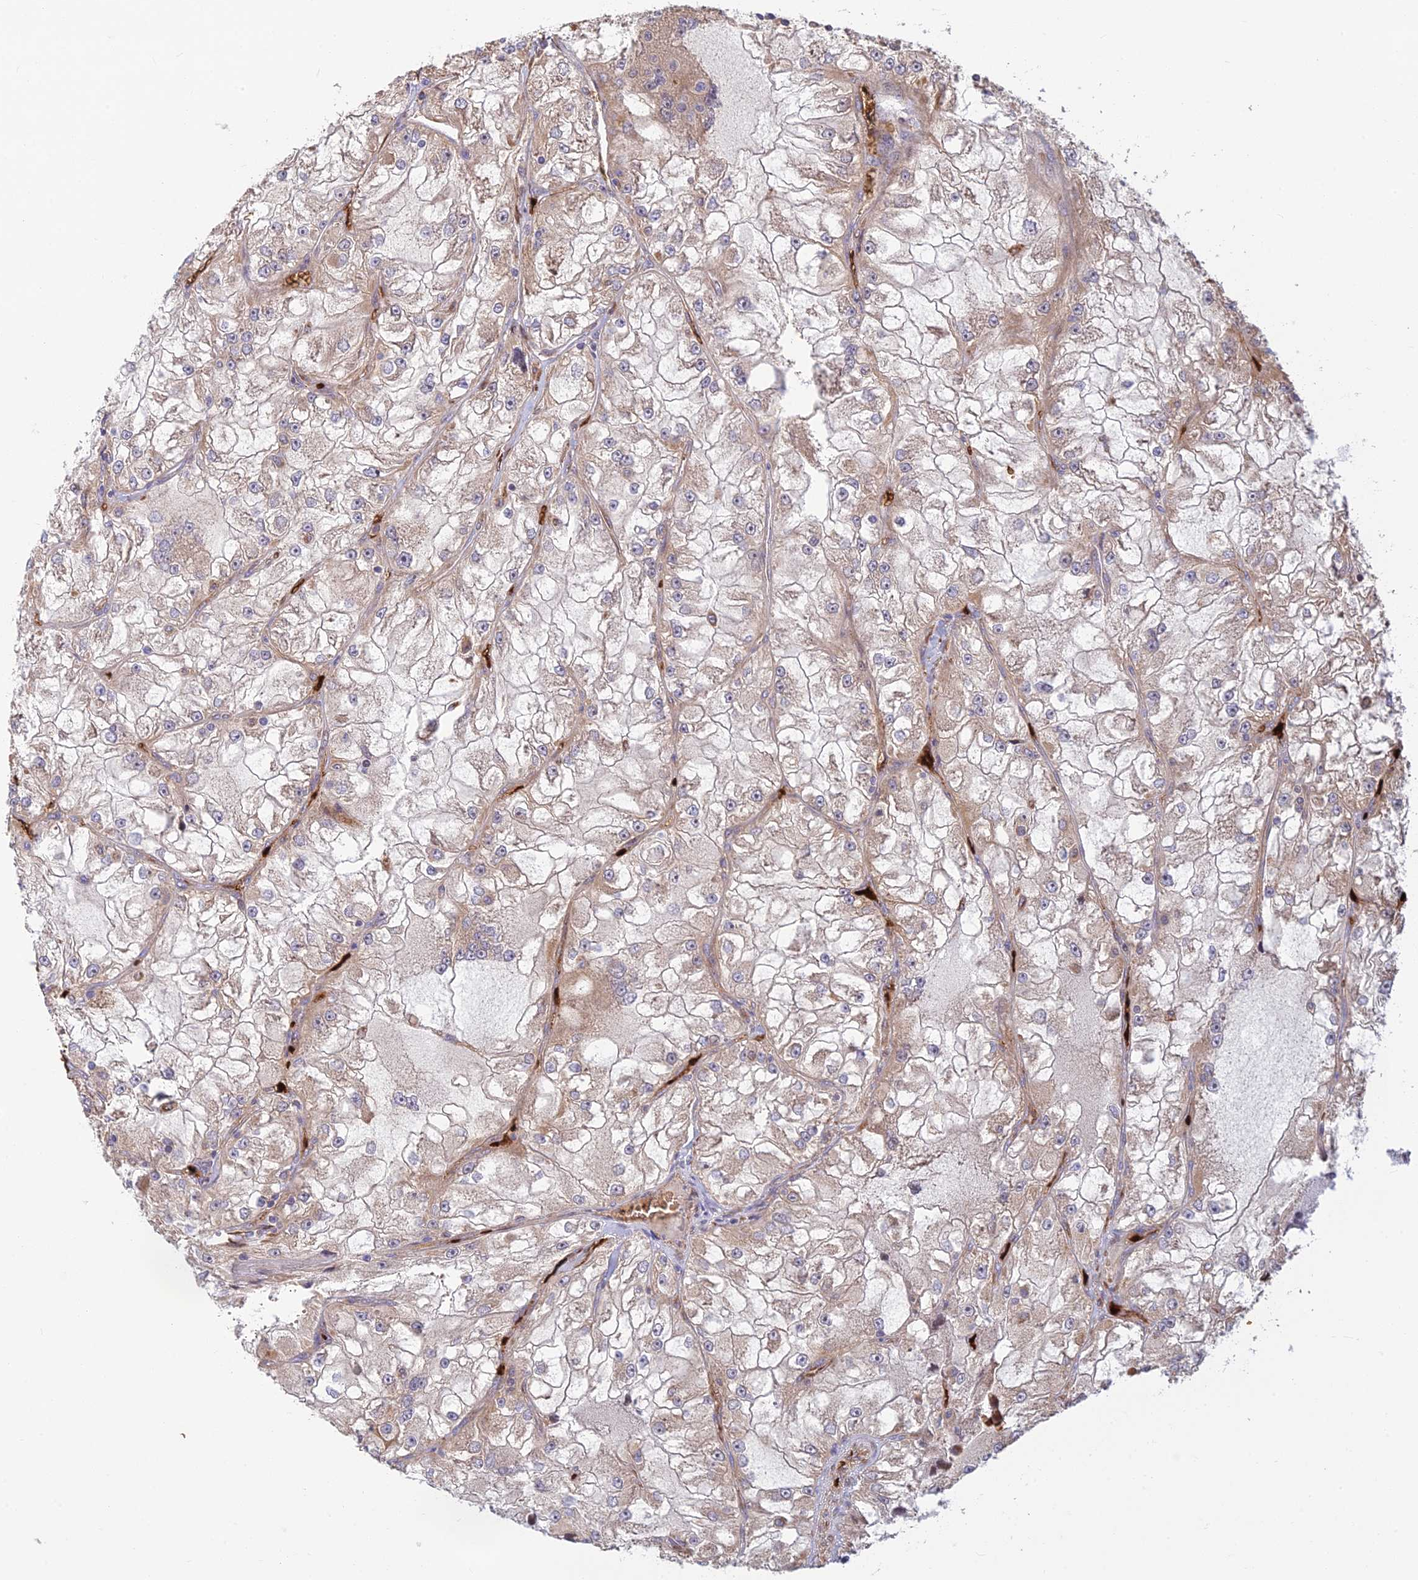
{"staining": {"intensity": "weak", "quantity": "<25%", "location": "cytoplasmic/membranous"}, "tissue": "renal cancer", "cell_type": "Tumor cells", "image_type": "cancer", "snomed": [{"axis": "morphology", "description": "Adenocarcinoma, NOS"}, {"axis": "topography", "description": "Kidney"}], "caption": "Protein analysis of renal cancer (adenocarcinoma) reveals no significant positivity in tumor cells.", "gene": "UFSP2", "patient": {"sex": "female", "age": 72}}